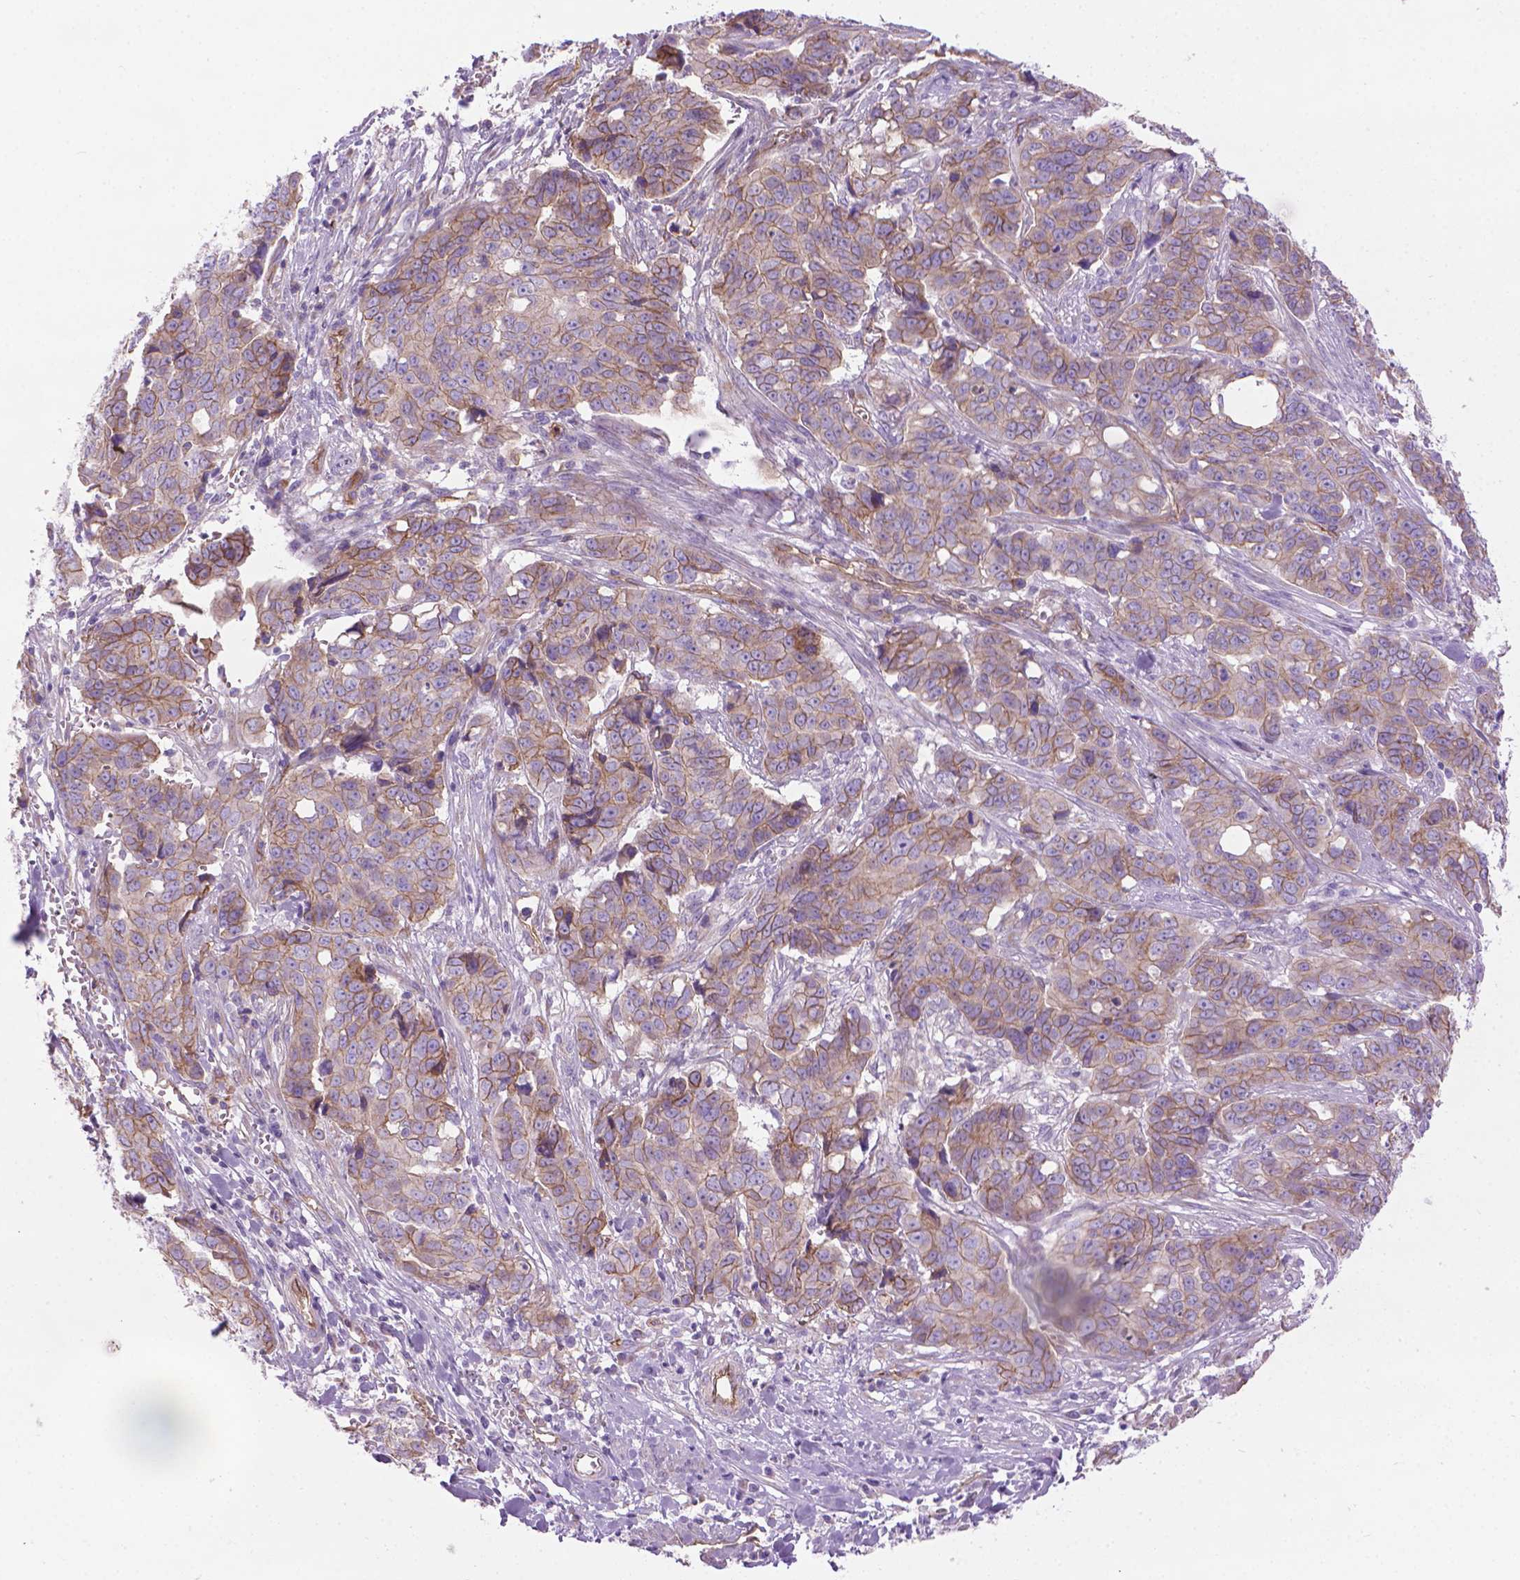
{"staining": {"intensity": "weak", "quantity": ">75%", "location": "cytoplasmic/membranous"}, "tissue": "ovarian cancer", "cell_type": "Tumor cells", "image_type": "cancer", "snomed": [{"axis": "morphology", "description": "Carcinoma, endometroid"}, {"axis": "topography", "description": "Ovary"}], "caption": "This is a histology image of immunohistochemistry (IHC) staining of endometroid carcinoma (ovarian), which shows weak positivity in the cytoplasmic/membranous of tumor cells.", "gene": "TENT5A", "patient": {"sex": "female", "age": 78}}